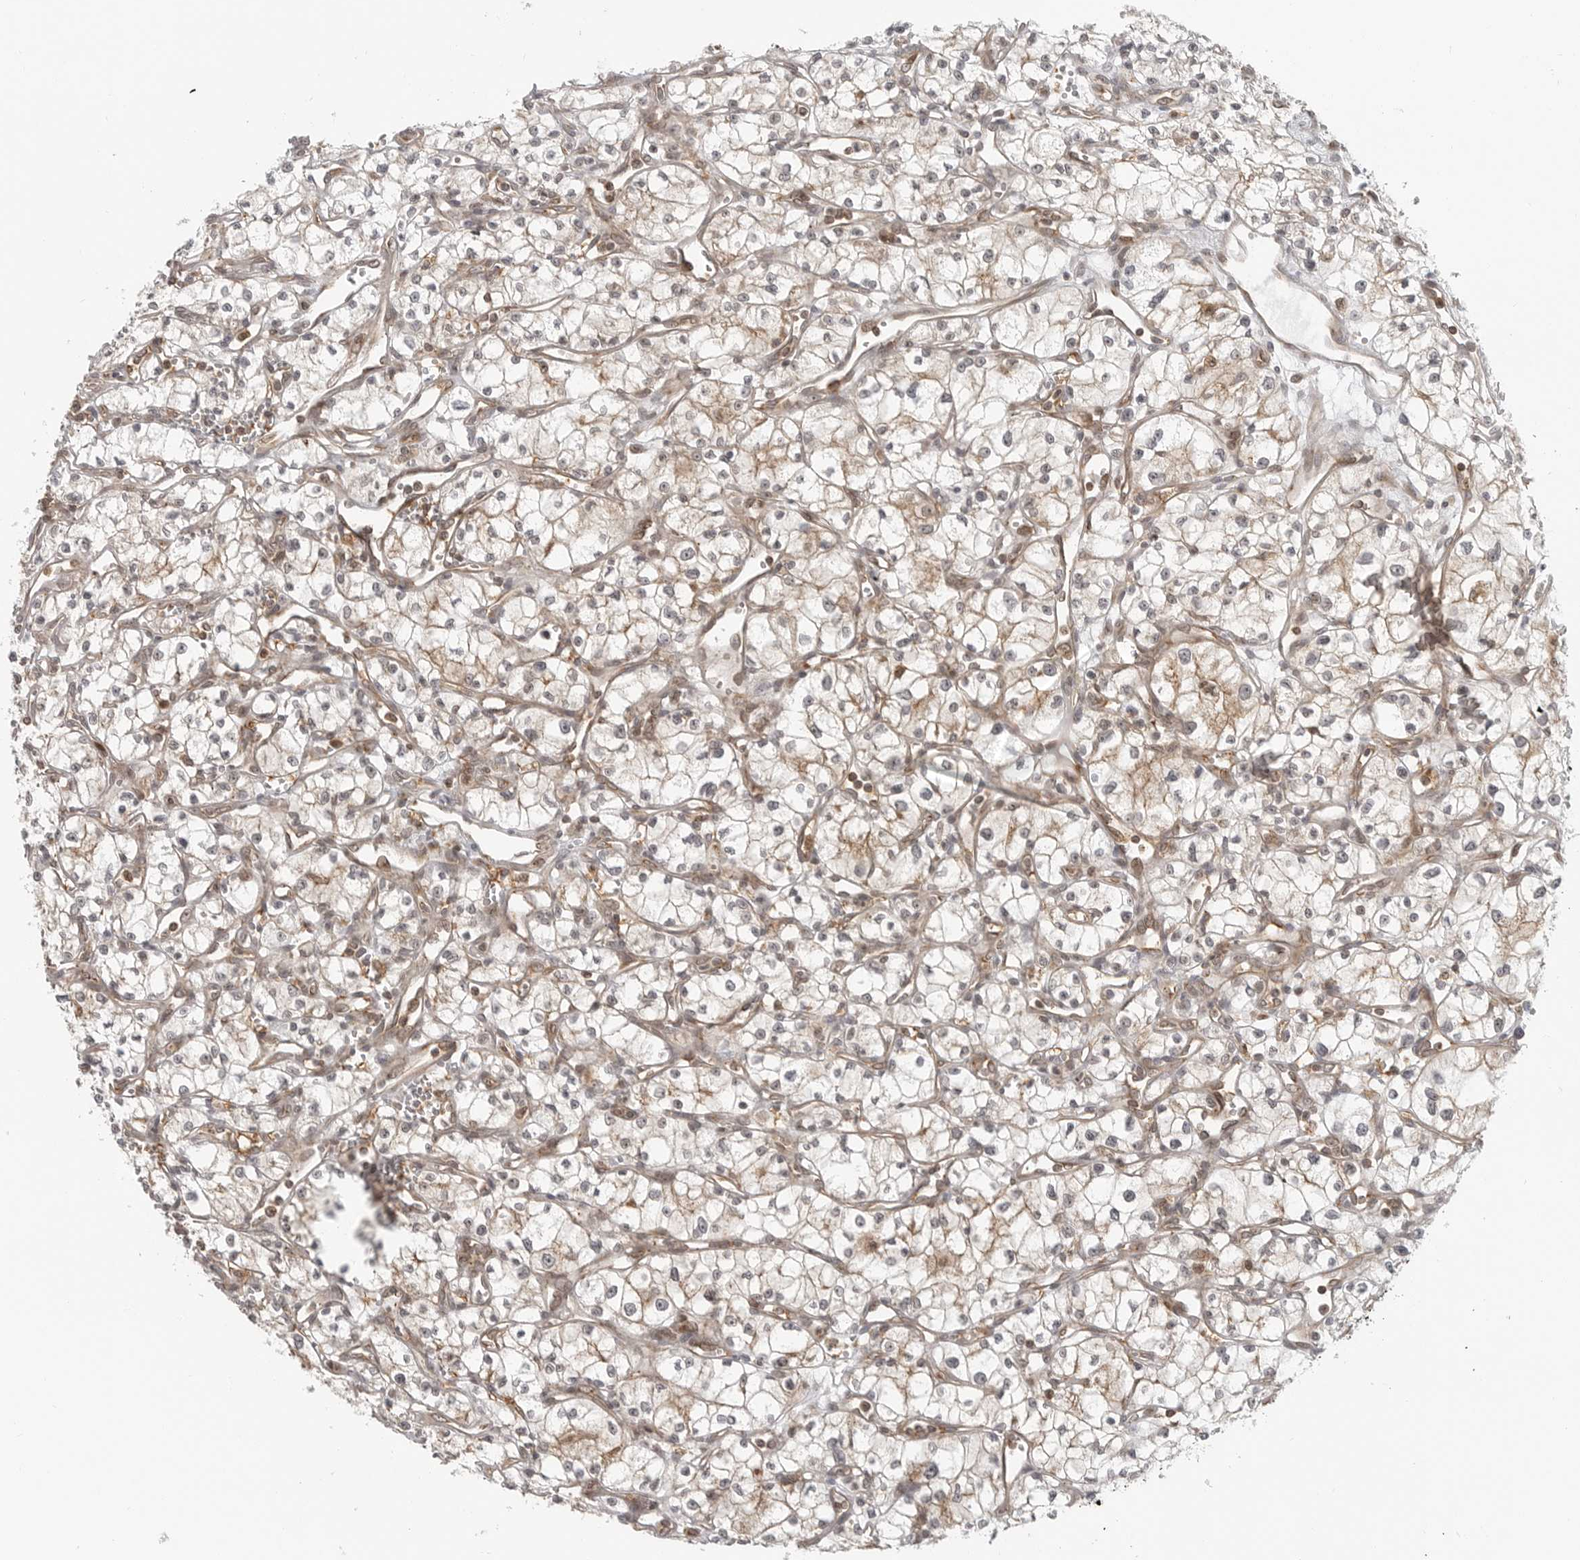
{"staining": {"intensity": "weak", "quantity": "<25%", "location": "cytoplasmic/membranous"}, "tissue": "renal cancer", "cell_type": "Tumor cells", "image_type": "cancer", "snomed": [{"axis": "morphology", "description": "Adenocarcinoma, NOS"}, {"axis": "topography", "description": "Kidney"}], "caption": "Tumor cells show no significant positivity in renal cancer. (DAB immunohistochemistry (IHC) with hematoxylin counter stain).", "gene": "COPA", "patient": {"sex": "male", "age": 59}}